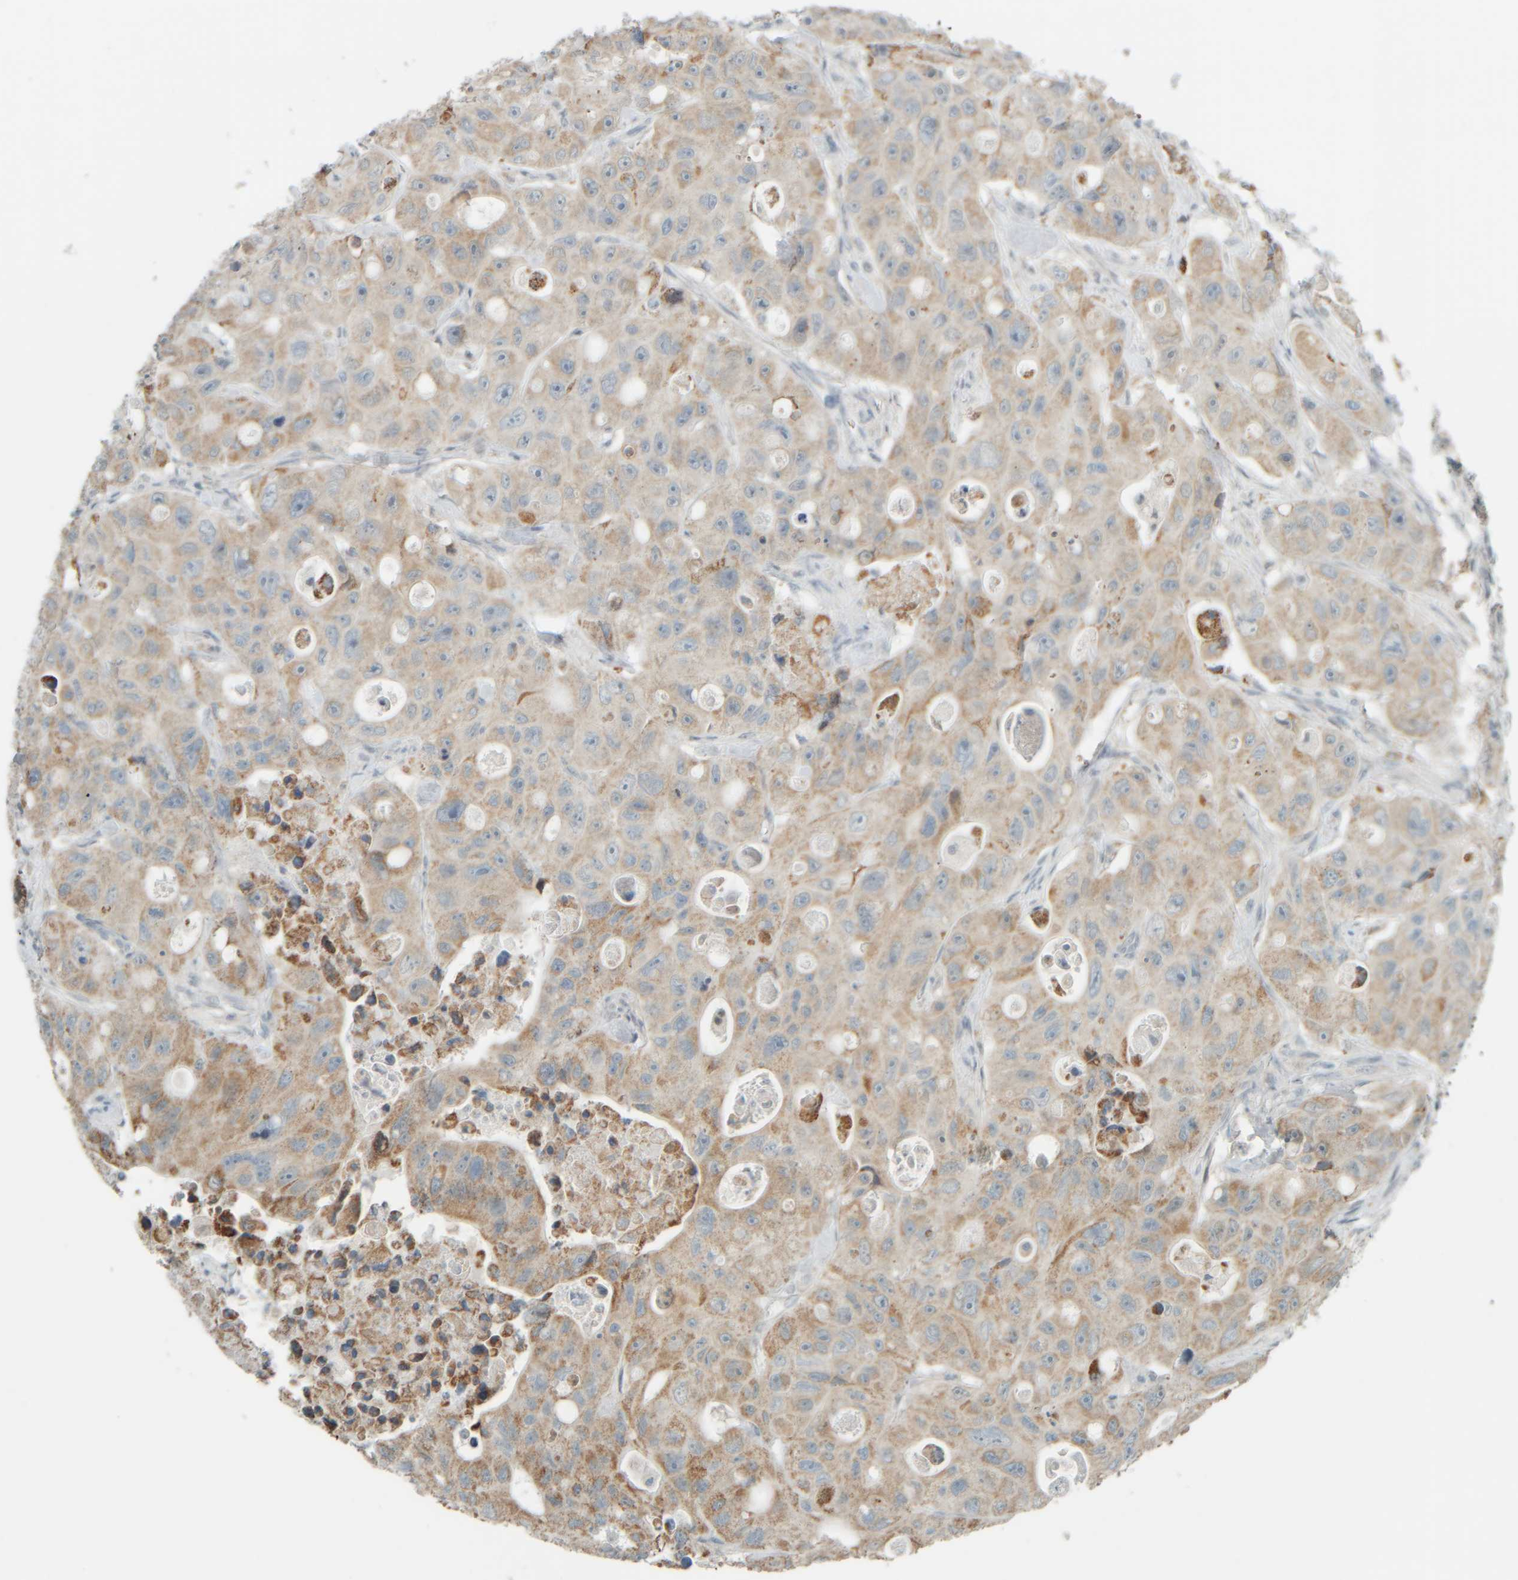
{"staining": {"intensity": "weak", "quantity": ">75%", "location": "cytoplasmic/membranous"}, "tissue": "colorectal cancer", "cell_type": "Tumor cells", "image_type": "cancer", "snomed": [{"axis": "morphology", "description": "Adenocarcinoma, NOS"}, {"axis": "topography", "description": "Colon"}], "caption": "Immunohistochemical staining of human colorectal cancer (adenocarcinoma) shows weak cytoplasmic/membranous protein expression in about >75% of tumor cells.", "gene": "PTGES3L-AARSD1", "patient": {"sex": "female", "age": 46}}